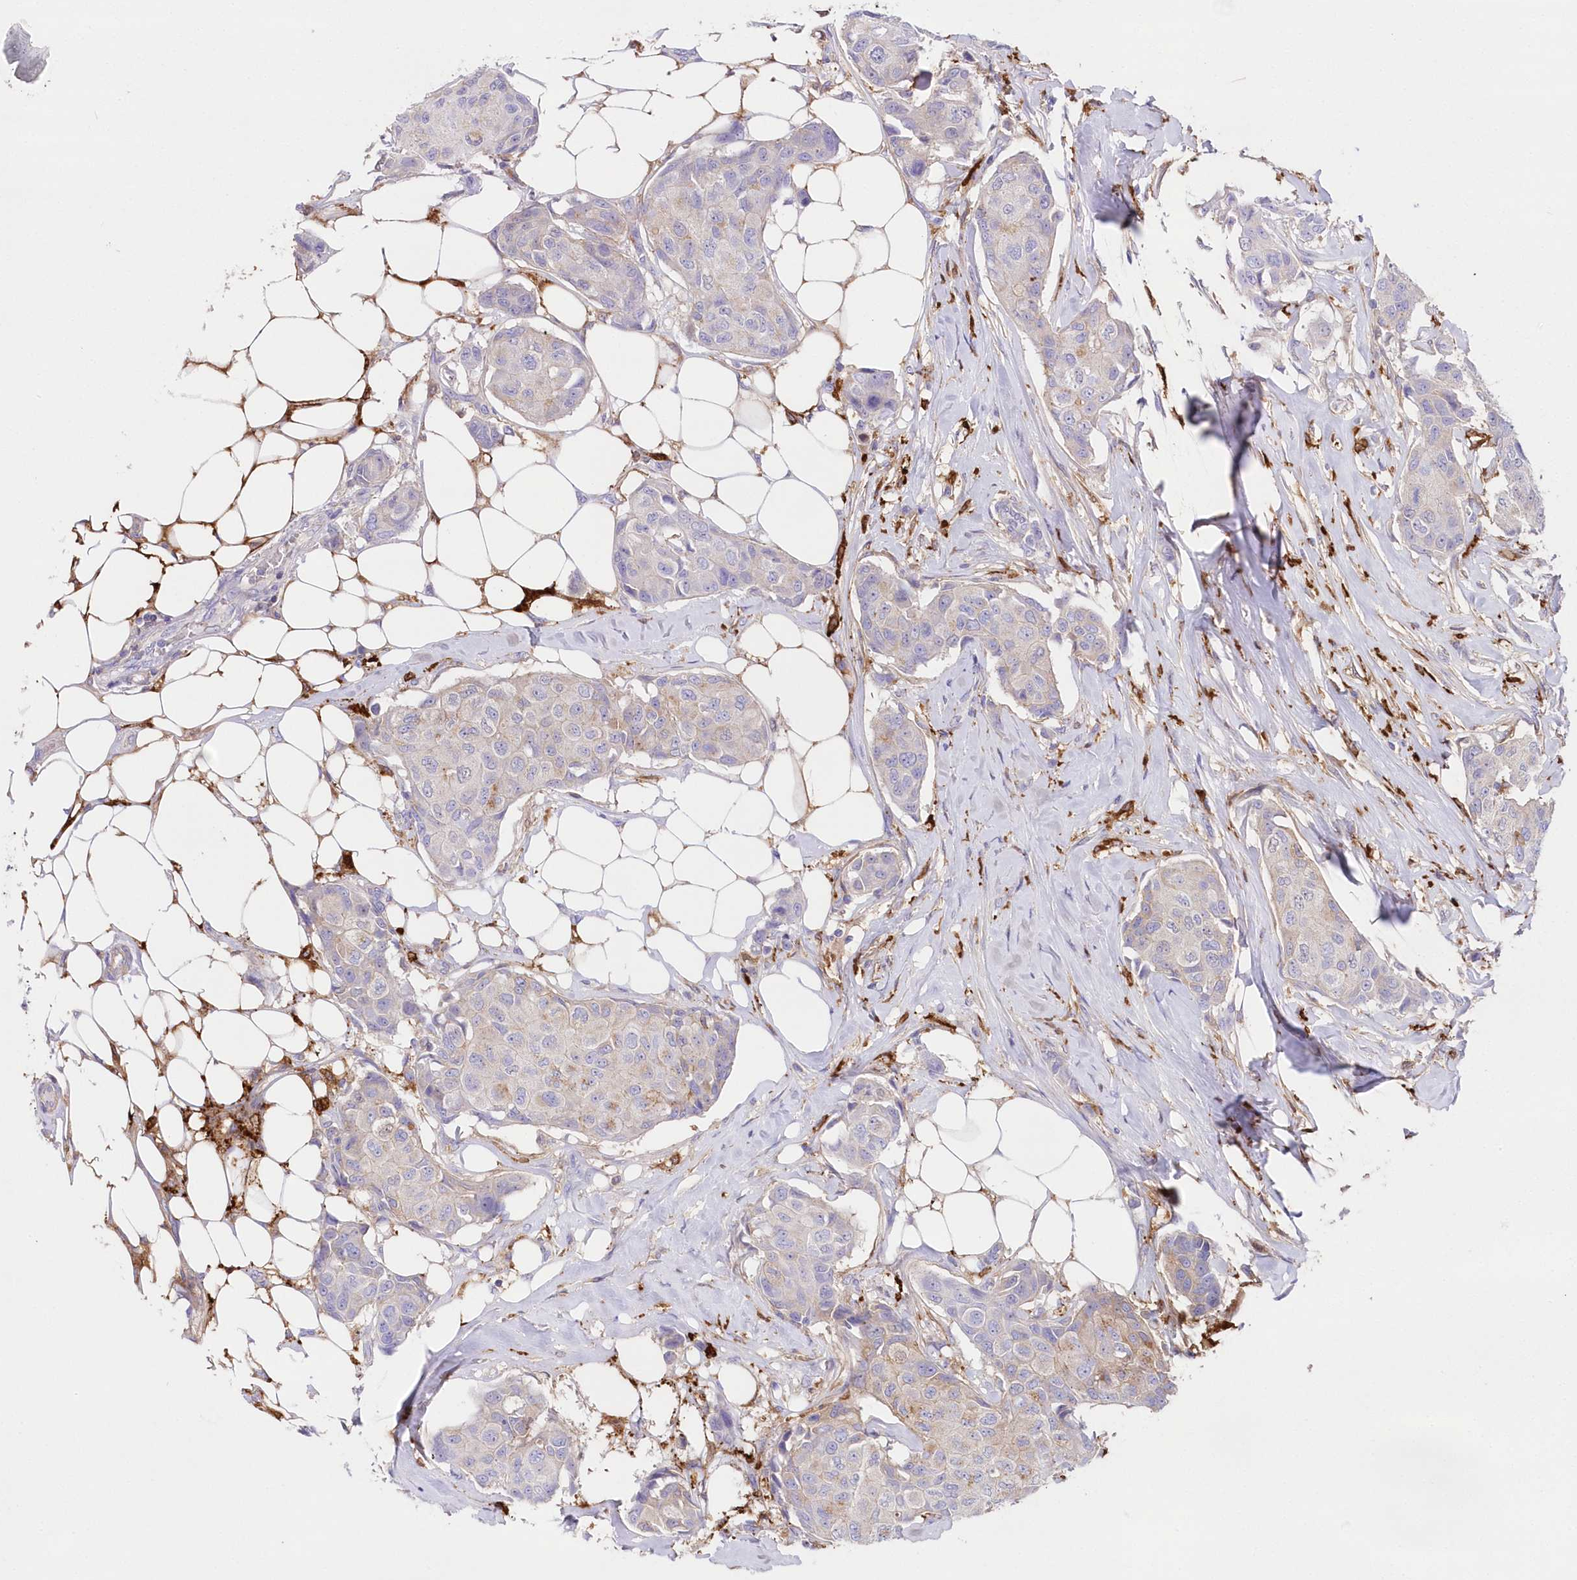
{"staining": {"intensity": "moderate", "quantity": "<25%", "location": "cytoplasmic/membranous"}, "tissue": "breast cancer", "cell_type": "Tumor cells", "image_type": "cancer", "snomed": [{"axis": "morphology", "description": "Duct carcinoma"}, {"axis": "topography", "description": "Breast"}], "caption": "About <25% of tumor cells in breast cancer (intraductal carcinoma) display moderate cytoplasmic/membranous protein staining as visualized by brown immunohistochemical staining.", "gene": "DNAJC19", "patient": {"sex": "female", "age": 80}}